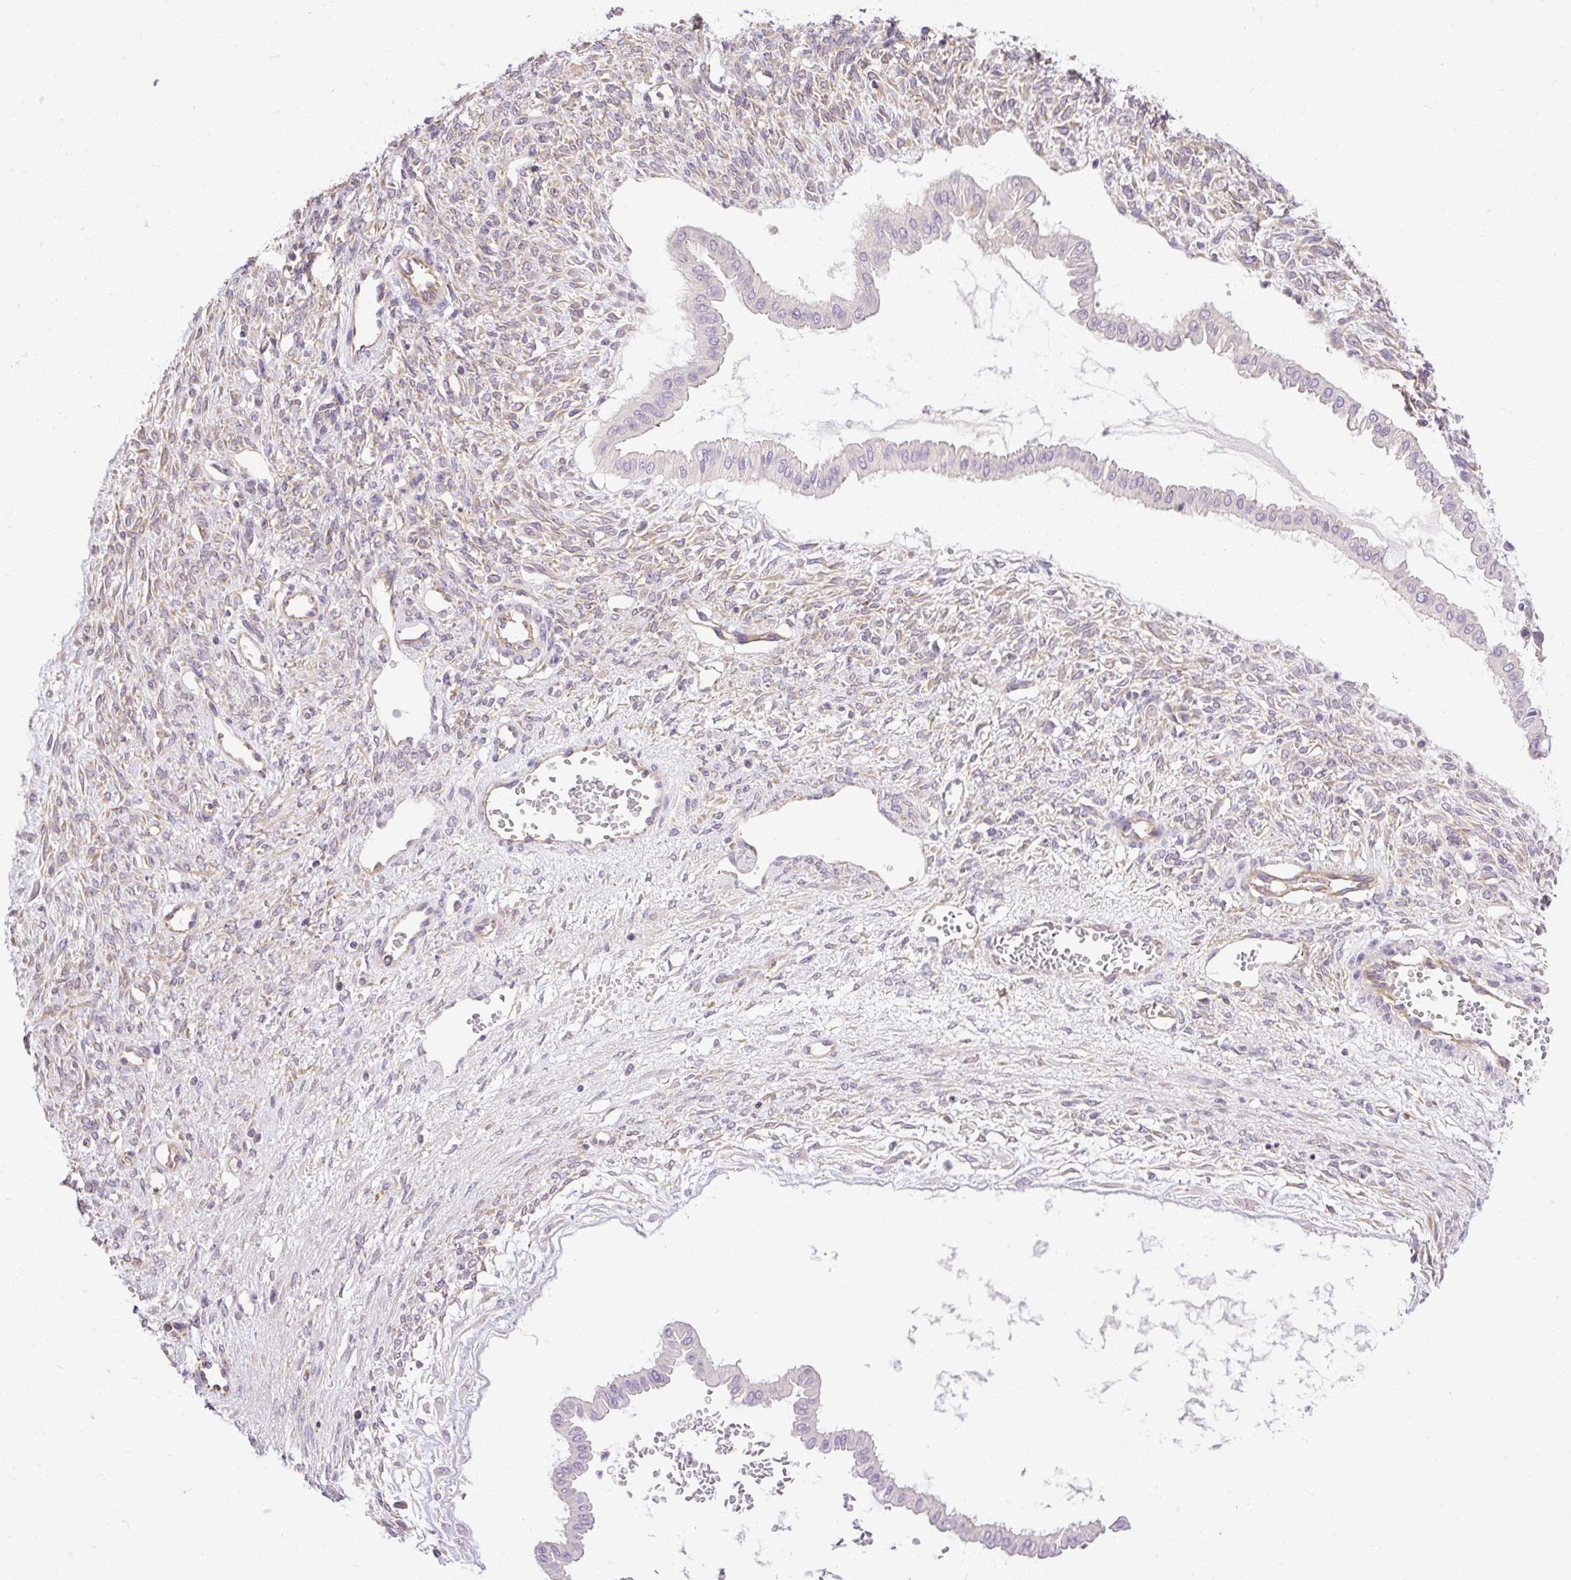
{"staining": {"intensity": "negative", "quantity": "none", "location": "none"}, "tissue": "ovarian cancer", "cell_type": "Tumor cells", "image_type": "cancer", "snomed": [{"axis": "morphology", "description": "Cystadenocarcinoma, mucinous, NOS"}, {"axis": "topography", "description": "Ovary"}], "caption": "The immunohistochemistry (IHC) histopathology image has no significant expression in tumor cells of ovarian cancer tissue.", "gene": "HEXB", "patient": {"sex": "female", "age": 73}}